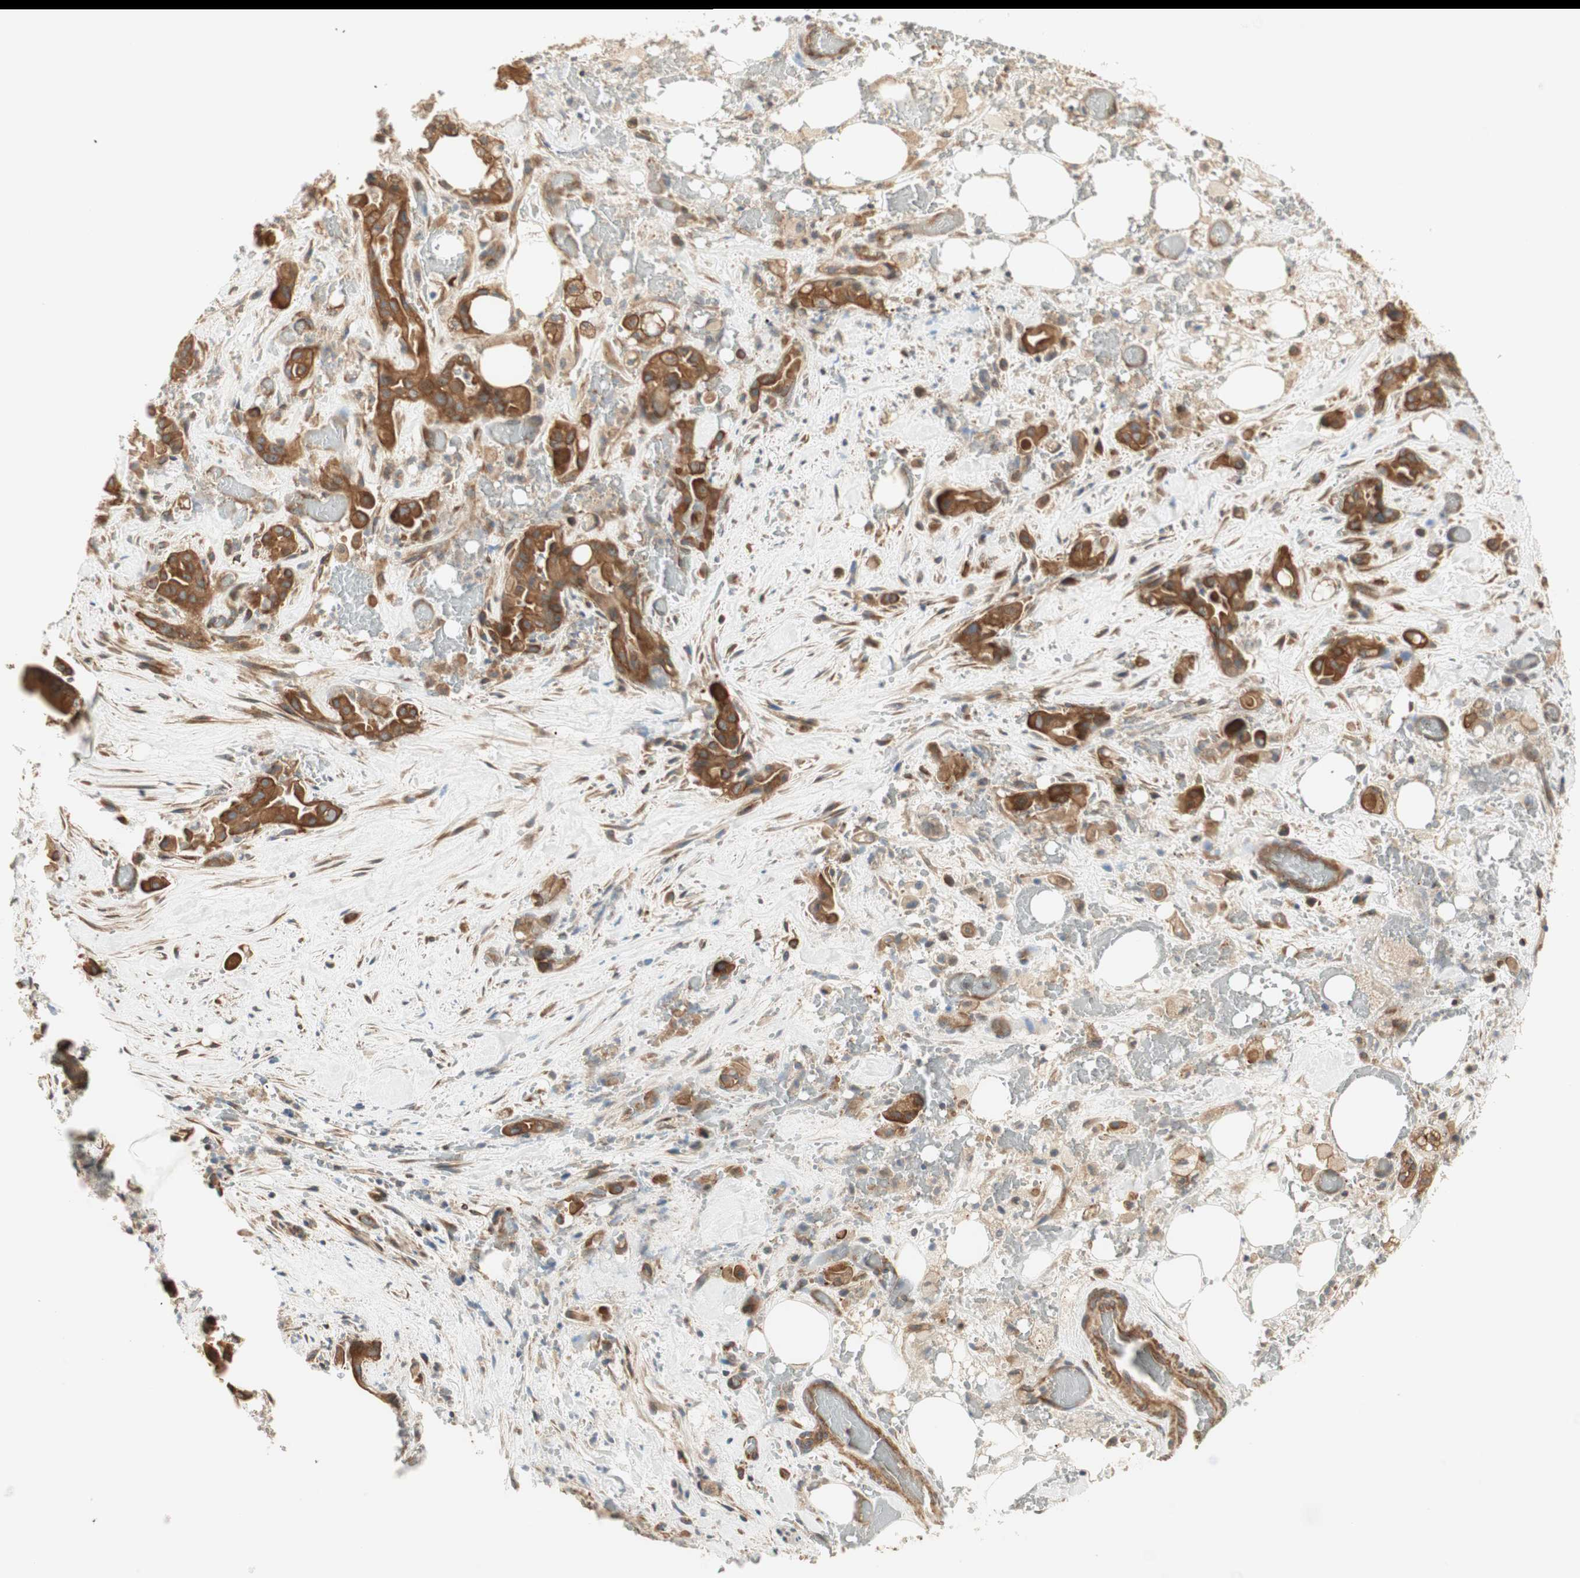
{"staining": {"intensity": "strong", "quantity": ">75%", "location": "cytoplasmic/membranous"}, "tissue": "liver cancer", "cell_type": "Tumor cells", "image_type": "cancer", "snomed": [{"axis": "morphology", "description": "Cholangiocarcinoma"}, {"axis": "topography", "description": "Liver"}], "caption": "IHC (DAB (3,3'-diaminobenzidine)) staining of human liver cholangiocarcinoma reveals strong cytoplasmic/membranous protein staining in approximately >75% of tumor cells.", "gene": "CTTNBP2NL", "patient": {"sex": "female", "age": 68}}